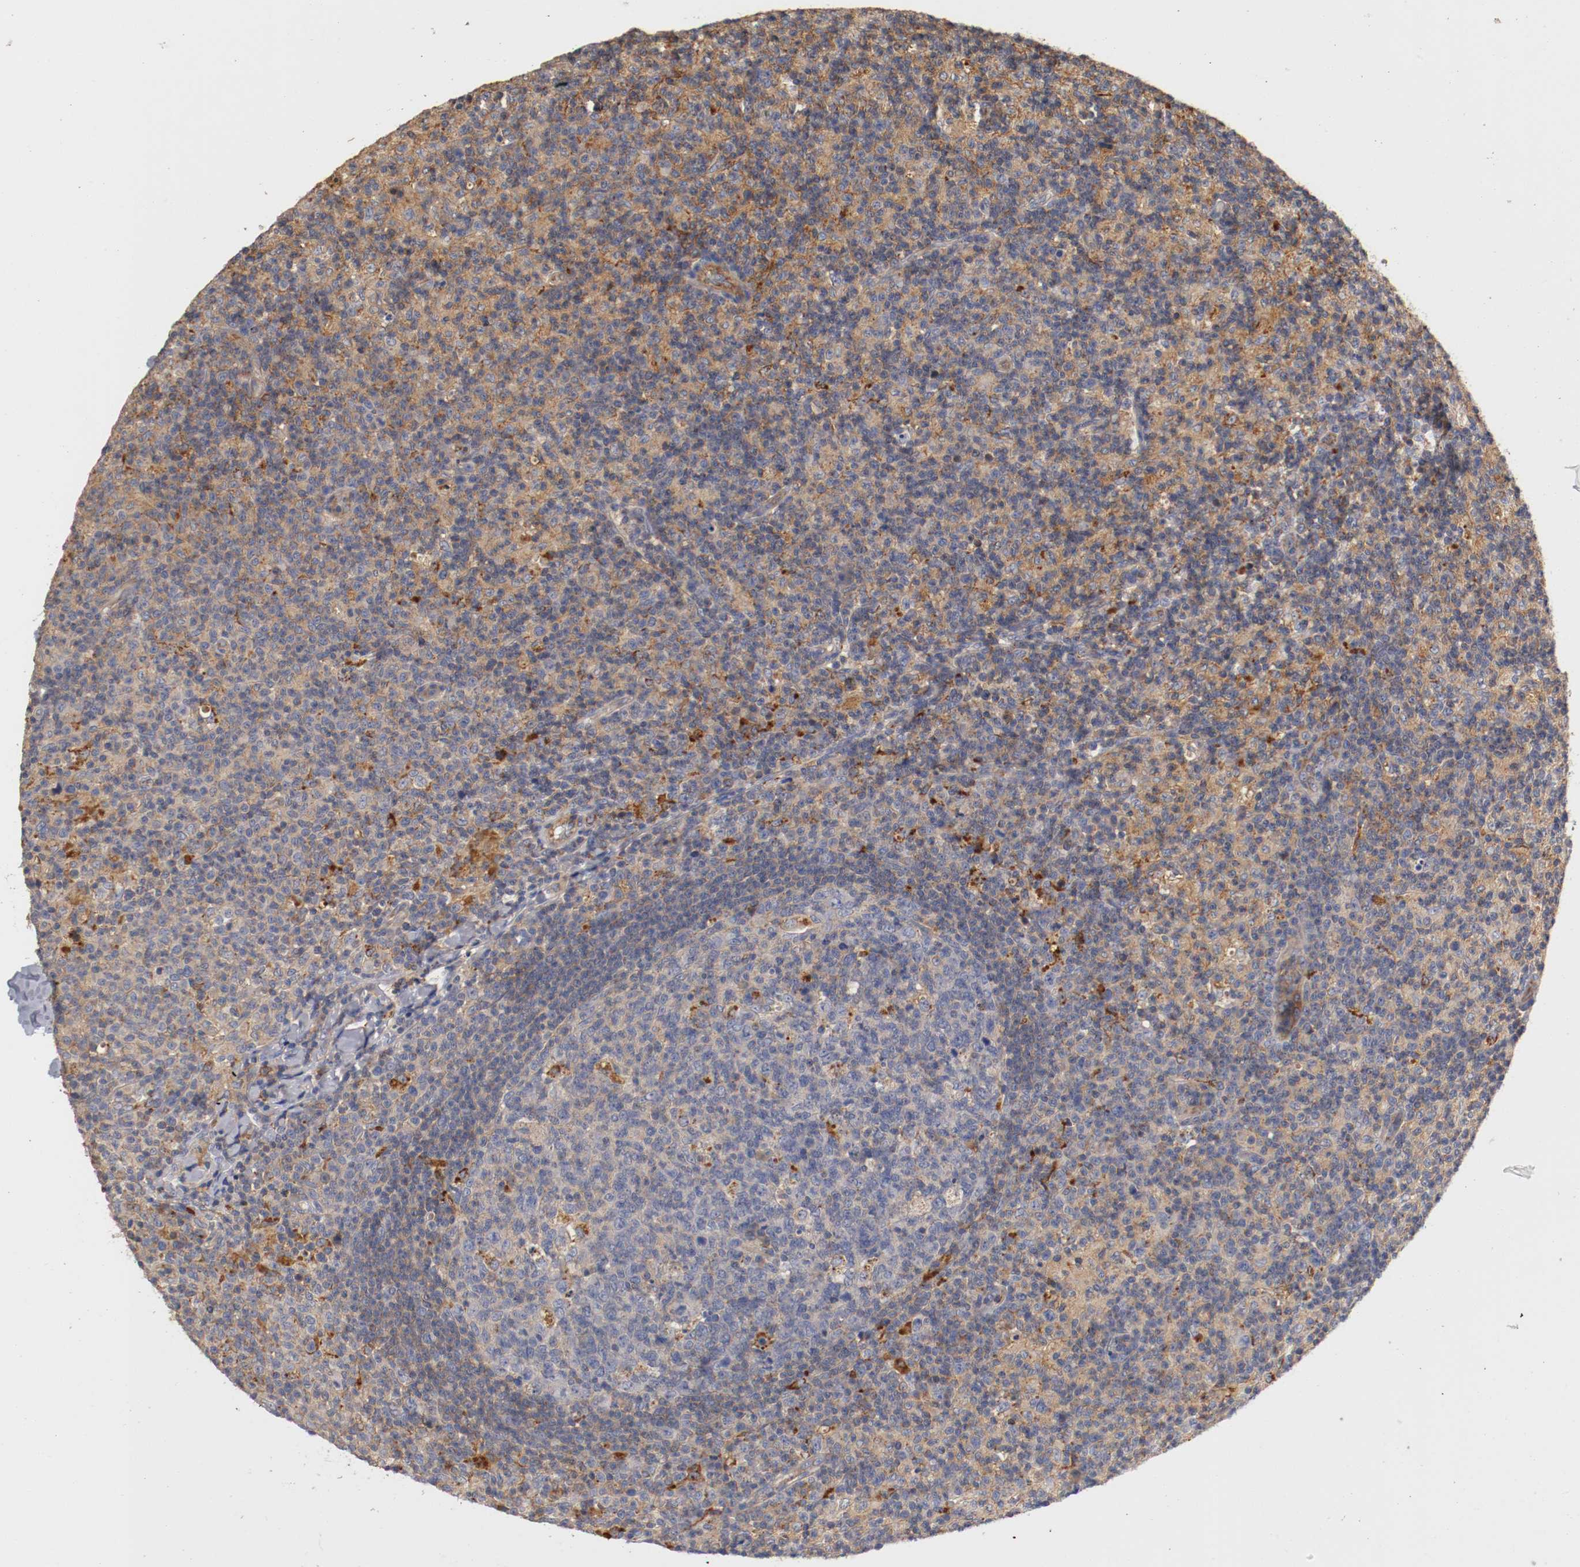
{"staining": {"intensity": "weak", "quantity": "<25%", "location": "cytoplasmic/membranous"}, "tissue": "lymph node", "cell_type": "Germinal center cells", "image_type": "normal", "snomed": [{"axis": "morphology", "description": "Normal tissue, NOS"}, {"axis": "morphology", "description": "Inflammation, NOS"}, {"axis": "topography", "description": "Lymph node"}], "caption": "A high-resolution image shows immunohistochemistry (IHC) staining of benign lymph node, which displays no significant expression in germinal center cells.", "gene": "SEMA5A", "patient": {"sex": "male", "age": 55}}